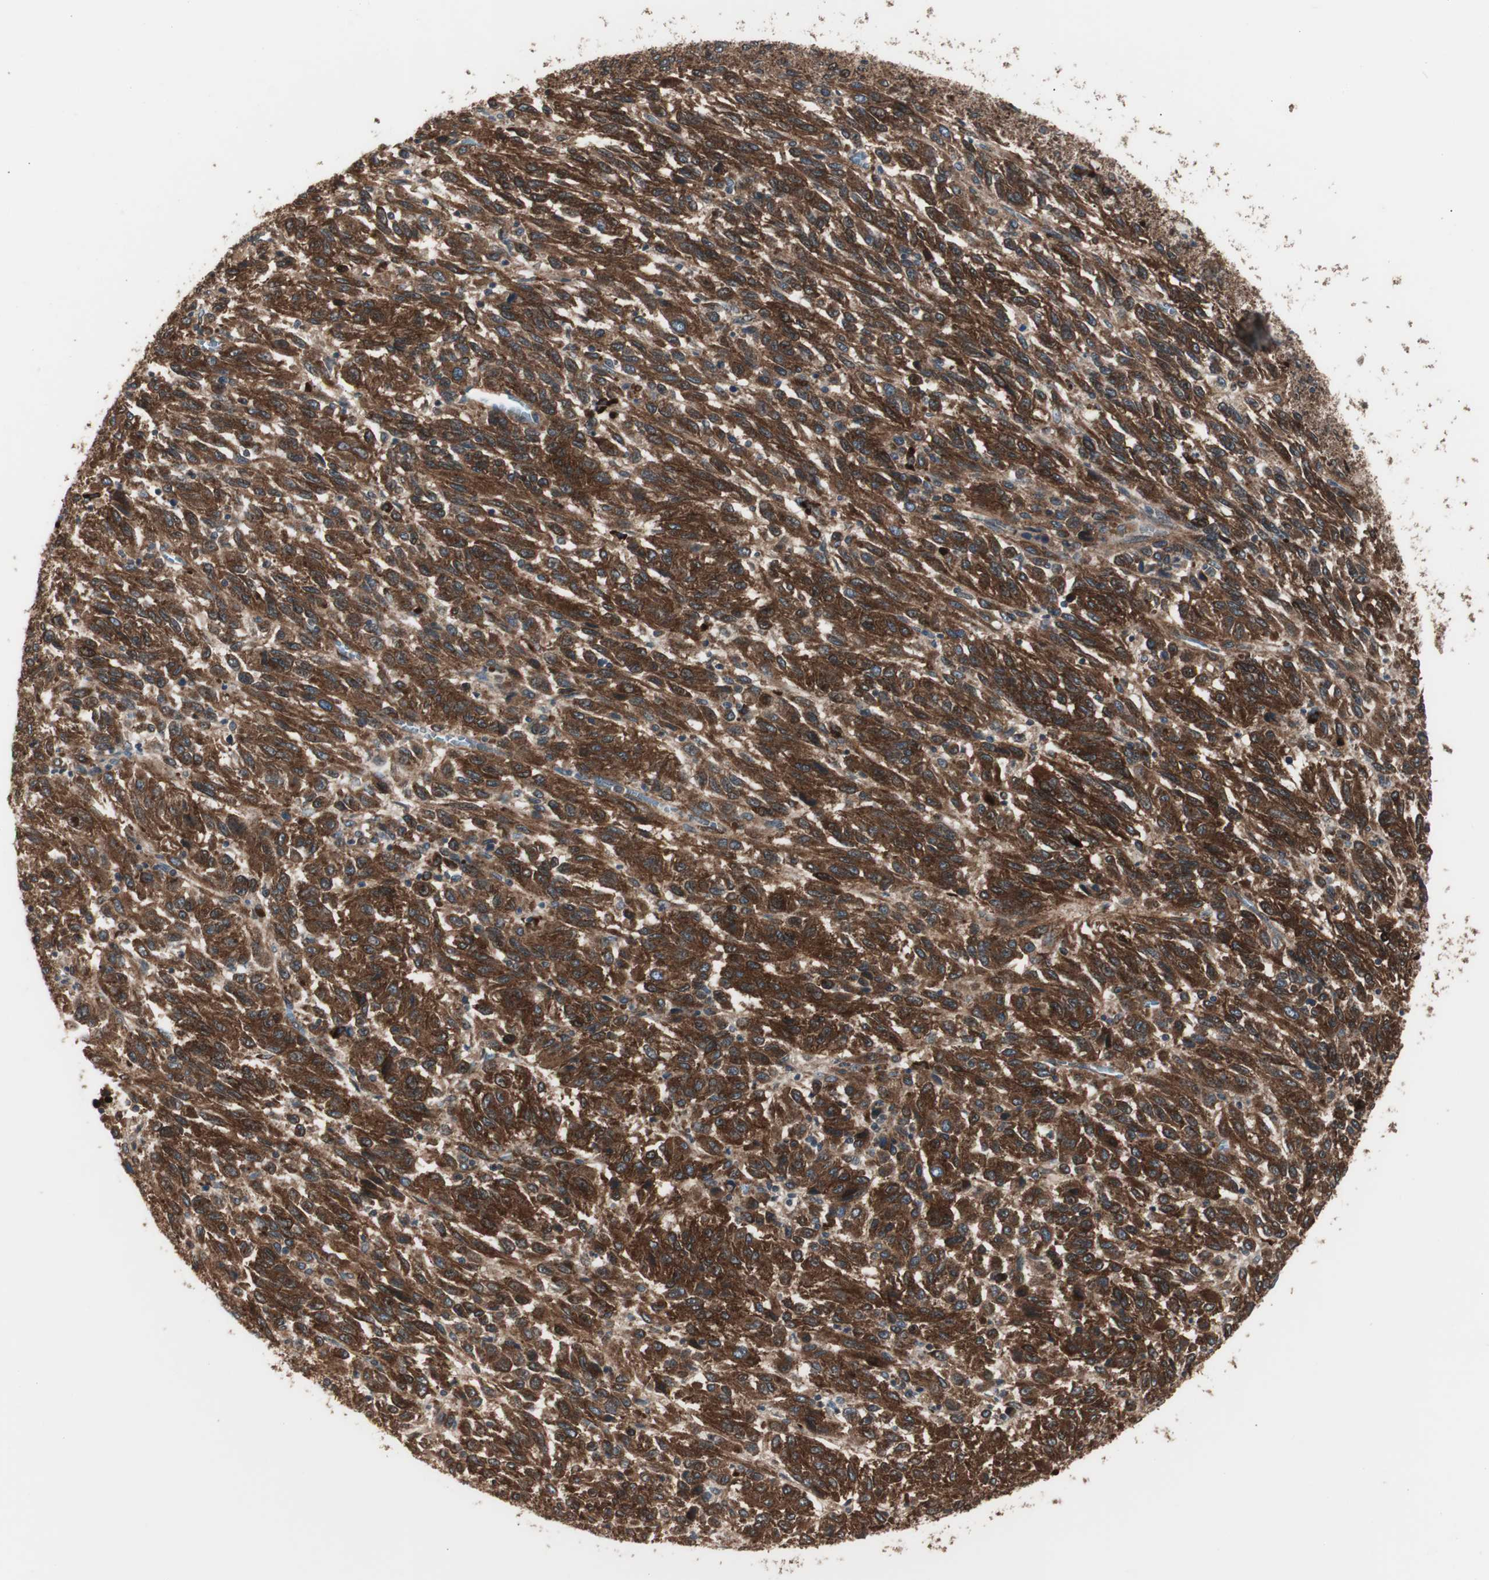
{"staining": {"intensity": "strong", "quantity": ">75%", "location": "cytoplasmic/membranous"}, "tissue": "melanoma", "cell_type": "Tumor cells", "image_type": "cancer", "snomed": [{"axis": "morphology", "description": "Malignant melanoma, Metastatic site"}, {"axis": "topography", "description": "Lung"}], "caption": "Human melanoma stained for a protein (brown) exhibits strong cytoplasmic/membranous positive expression in approximately >75% of tumor cells.", "gene": "LZTS1", "patient": {"sex": "male", "age": 64}}